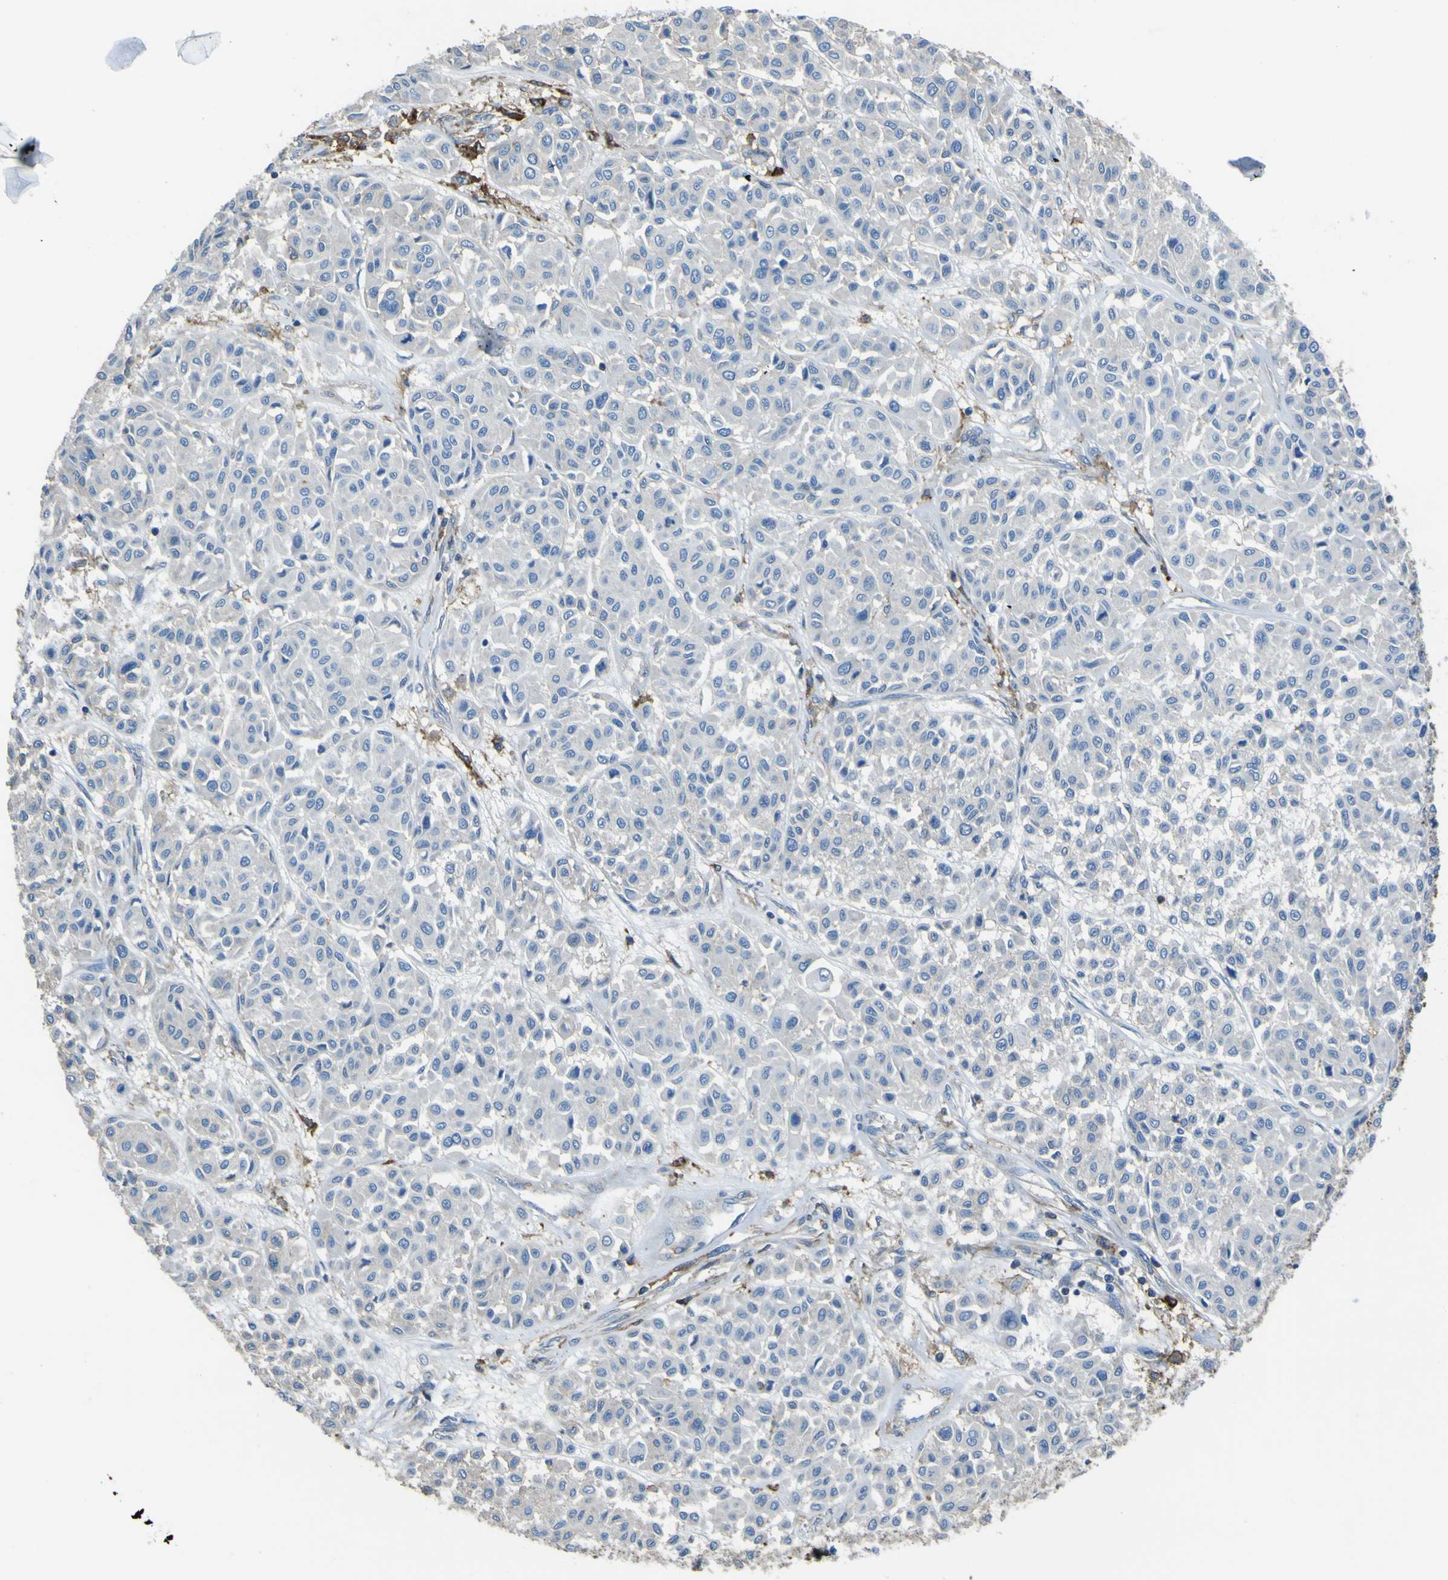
{"staining": {"intensity": "negative", "quantity": "none", "location": "none"}, "tissue": "melanoma", "cell_type": "Tumor cells", "image_type": "cancer", "snomed": [{"axis": "morphology", "description": "Malignant melanoma, Metastatic site"}, {"axis": "topography", "description": "Soft tissue"}], "caption": "Immunohistochemistry histopathology image of melanoma stained for a protein (brown), which shows no staining in tumor cells.", "gene": "LAIR1", "patient": {"sex": "male", "age": 41}}